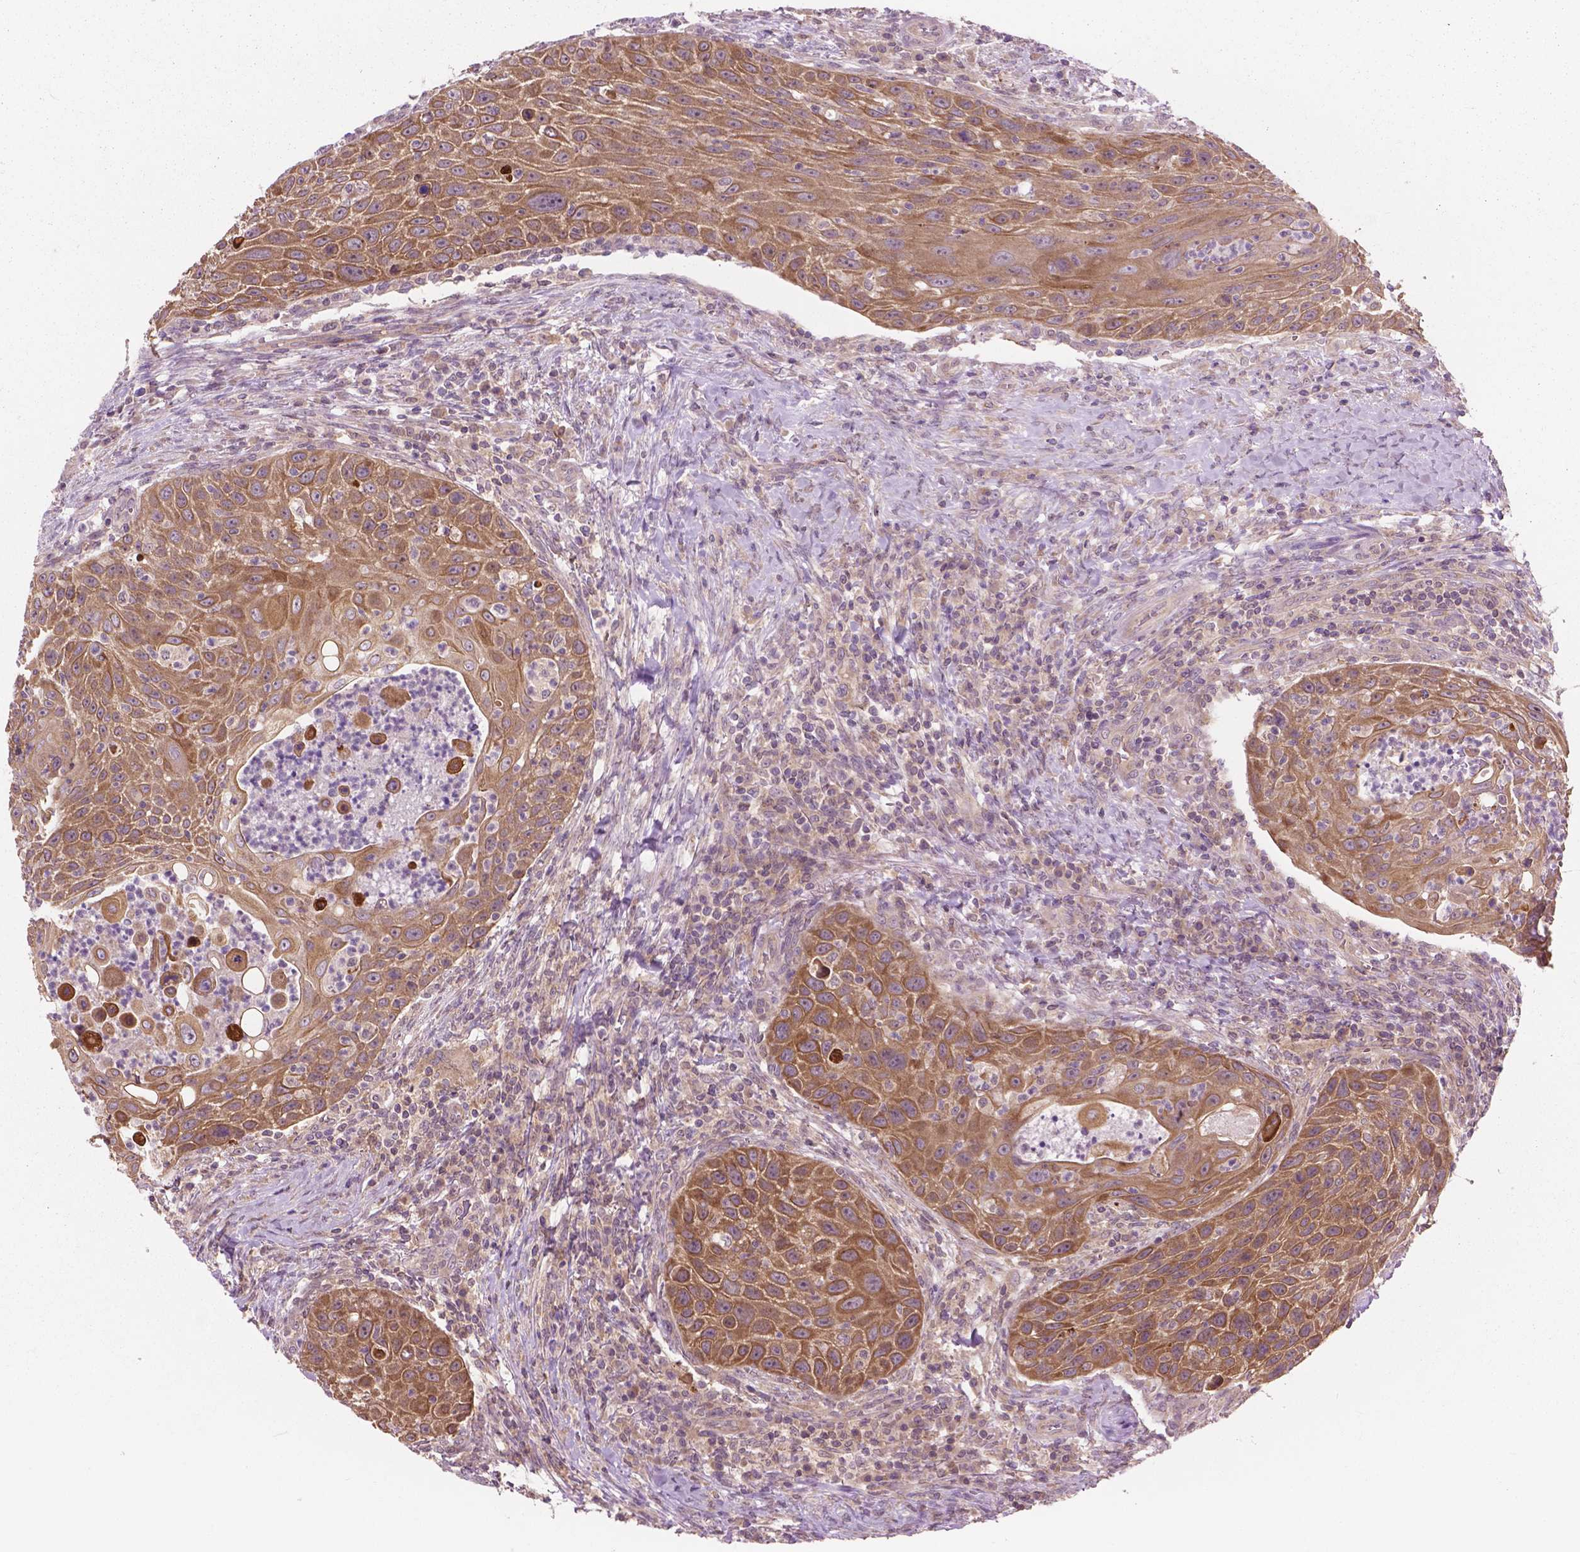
{"staining": {"intensity": "moderate", "quantity": ">75%", "location": "cytoplasmic/membranous,nuclear"}, "tissue": "head and neck cancer", "cell_type": "Tumor cells", "image_type": "cancer", "snomed": [{"axis": "morphology", "description": "Squamous cell carcinoma, NOS"}, {"axis": "topography", "description": "Head-Neck"}], "caption": "Head and neck cancer stained with DAB (3,3'-diaminobenzidine) immunohistochemistry (IHC) displays medium levels of moderate cytoplasmic/membranous and nuclear positivity in approximately >75% of tumor cells. Nuclei are stained in blue.", "gene": "MZT1", "patient": {"sex": "male", "age": 69}}